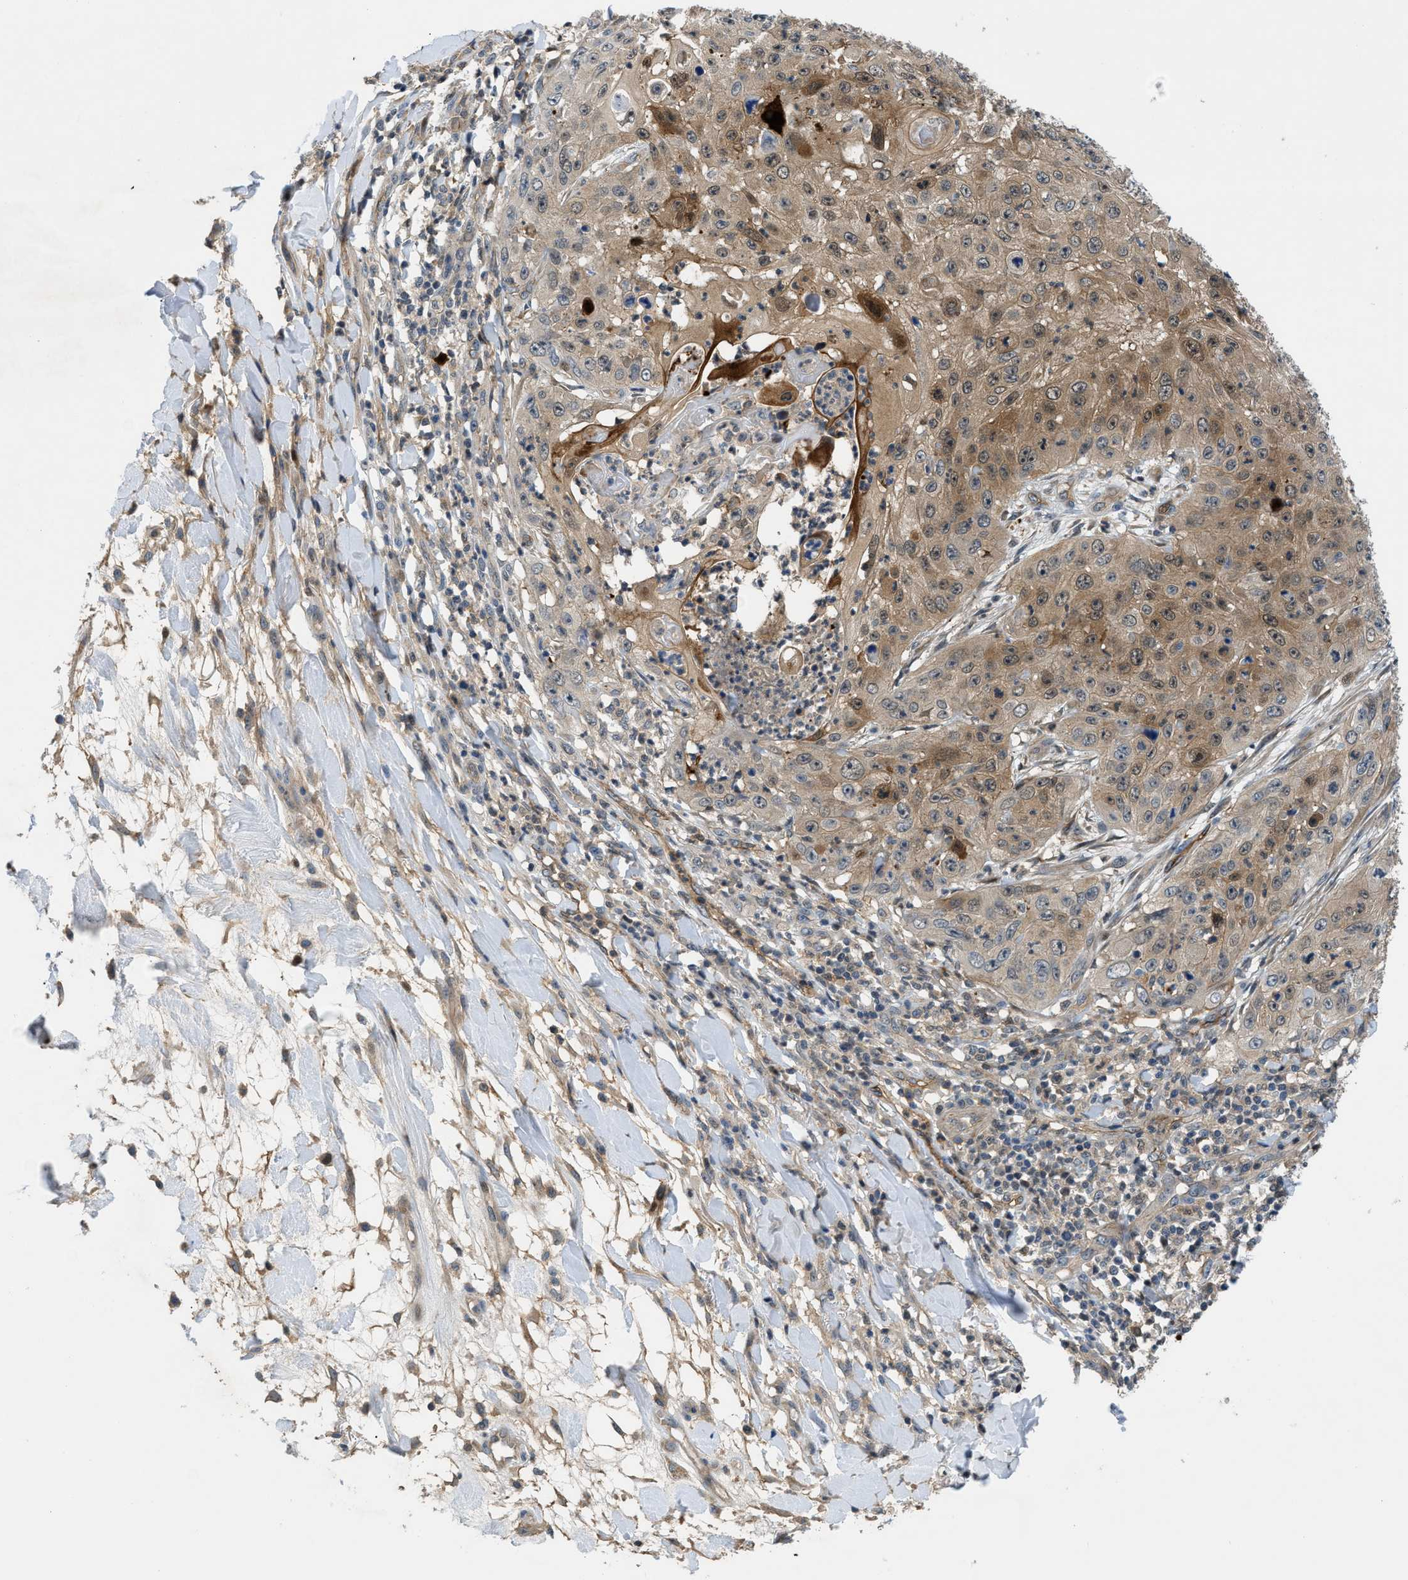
{"staining": {"intensity": "moderate", "quantity": ">75%", "location": "cytoplasmic/membranous"}, "tissue": "skin cancer", "cell_type": "Tumor cells", "image_type": "cancer", "snomed": [{"axis": "morphology", "description": "Squamous cell carcinoma, NOS"}, {"axis": "topography", "description": "Skin"}], "caption": "A high-resolution micrograph shows IHC staining of squamous cell carcinoma (skin), which reveals moderate cytoplasmic/membranous expression in about >75% of tumor cells.", "gene": "TRAK2", "patient": {"sex": "female", "age": 80}}